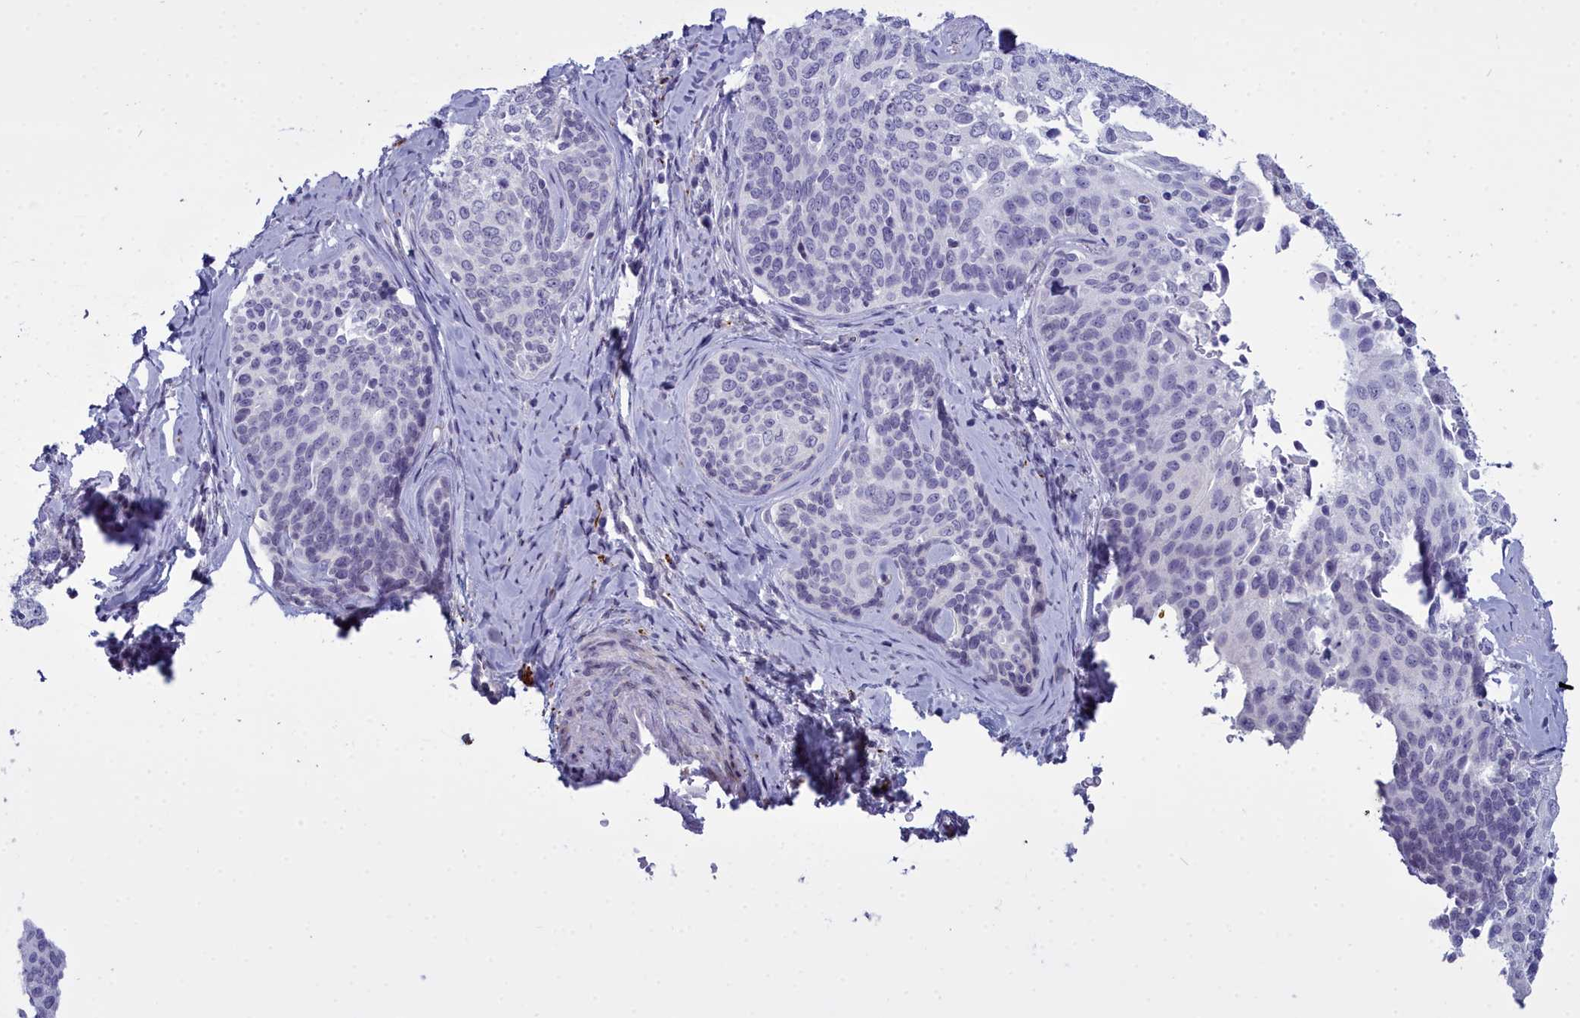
{"staining": {"intensity": "negative", "quantity": "none", "location": "none"}, "tissue": "cervical cancer", "cell_type": "Tumor cells", "image_type": "cancer", "snomed": [{"axis": "morphology", "description": "Squamous cell carcinoma, NOS"}, {"axis": "topography", "description": "Cervix"}], "caption": "There is no significant staining in tumor cells of cervical cancer.", "gene": "MAP6", "patient": {"sex": "female", "age": 50}}